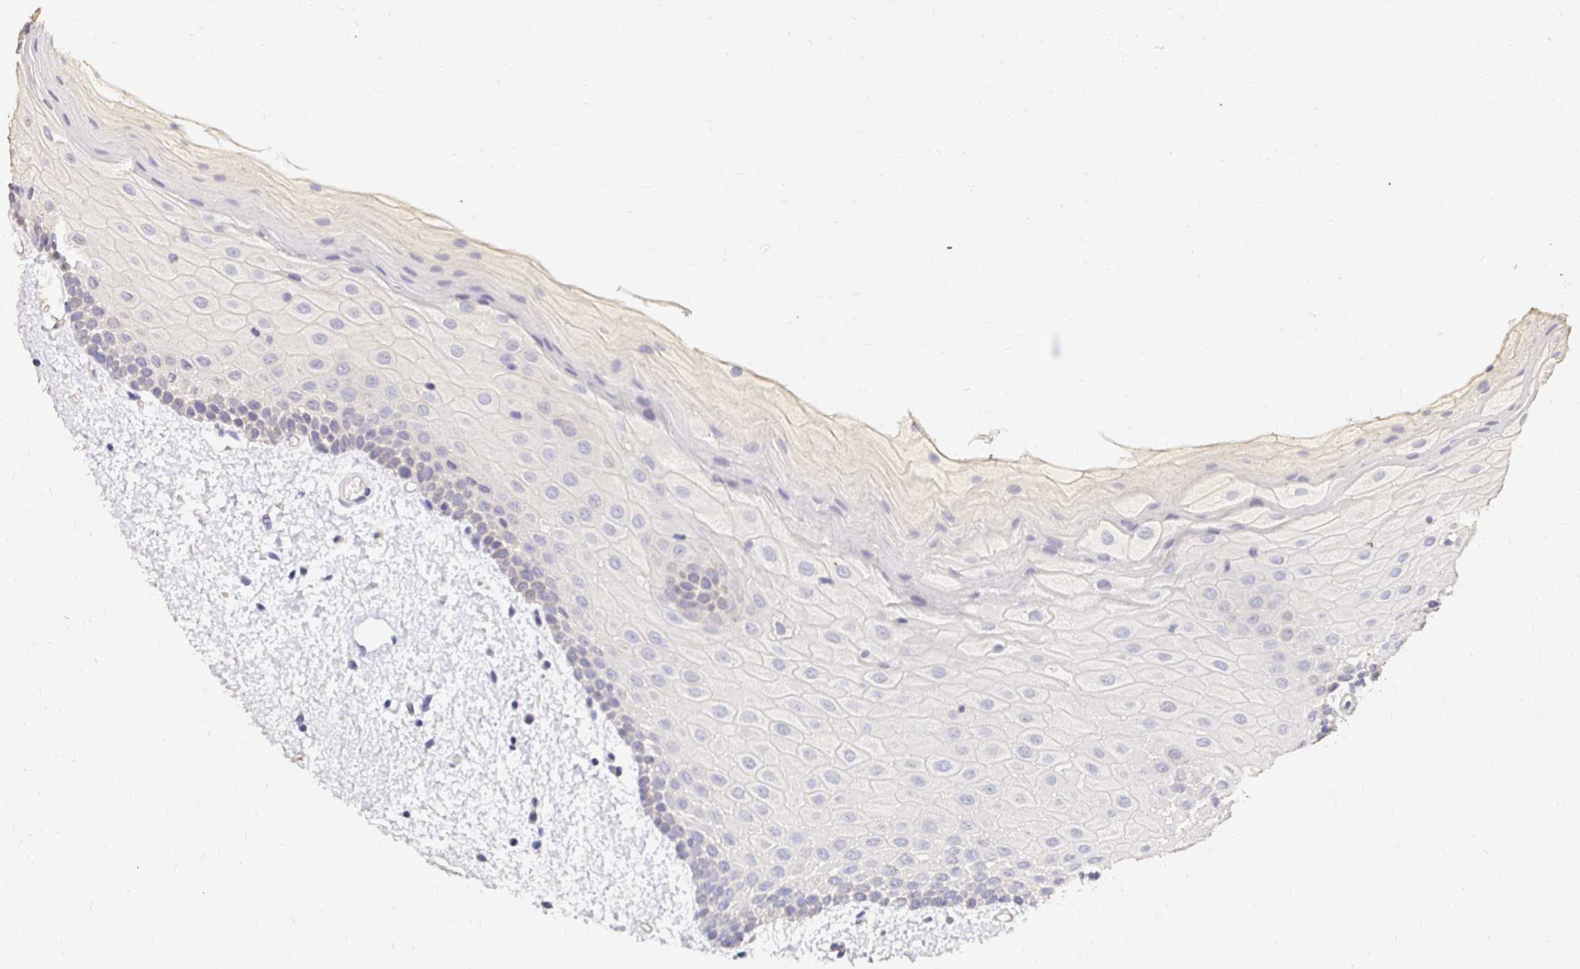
{"staining": {"intensity": "negative", "quantity": "none", "location": "none"}, "tissue": "oral mucosa", "cell_type": "Squamous epithelial cells", "image_type": "normal", "snomed": [{"axis": "morphology", "description": "Normal tissue, NOS"}, {"axis": "topography", "description": "Oral tissue"}], "caption": "There is no significant staining in squamous epithelial cells of oral mucosa.", "gene": "UGT1A6", "patient": {"sex": "female", "age": 82}}